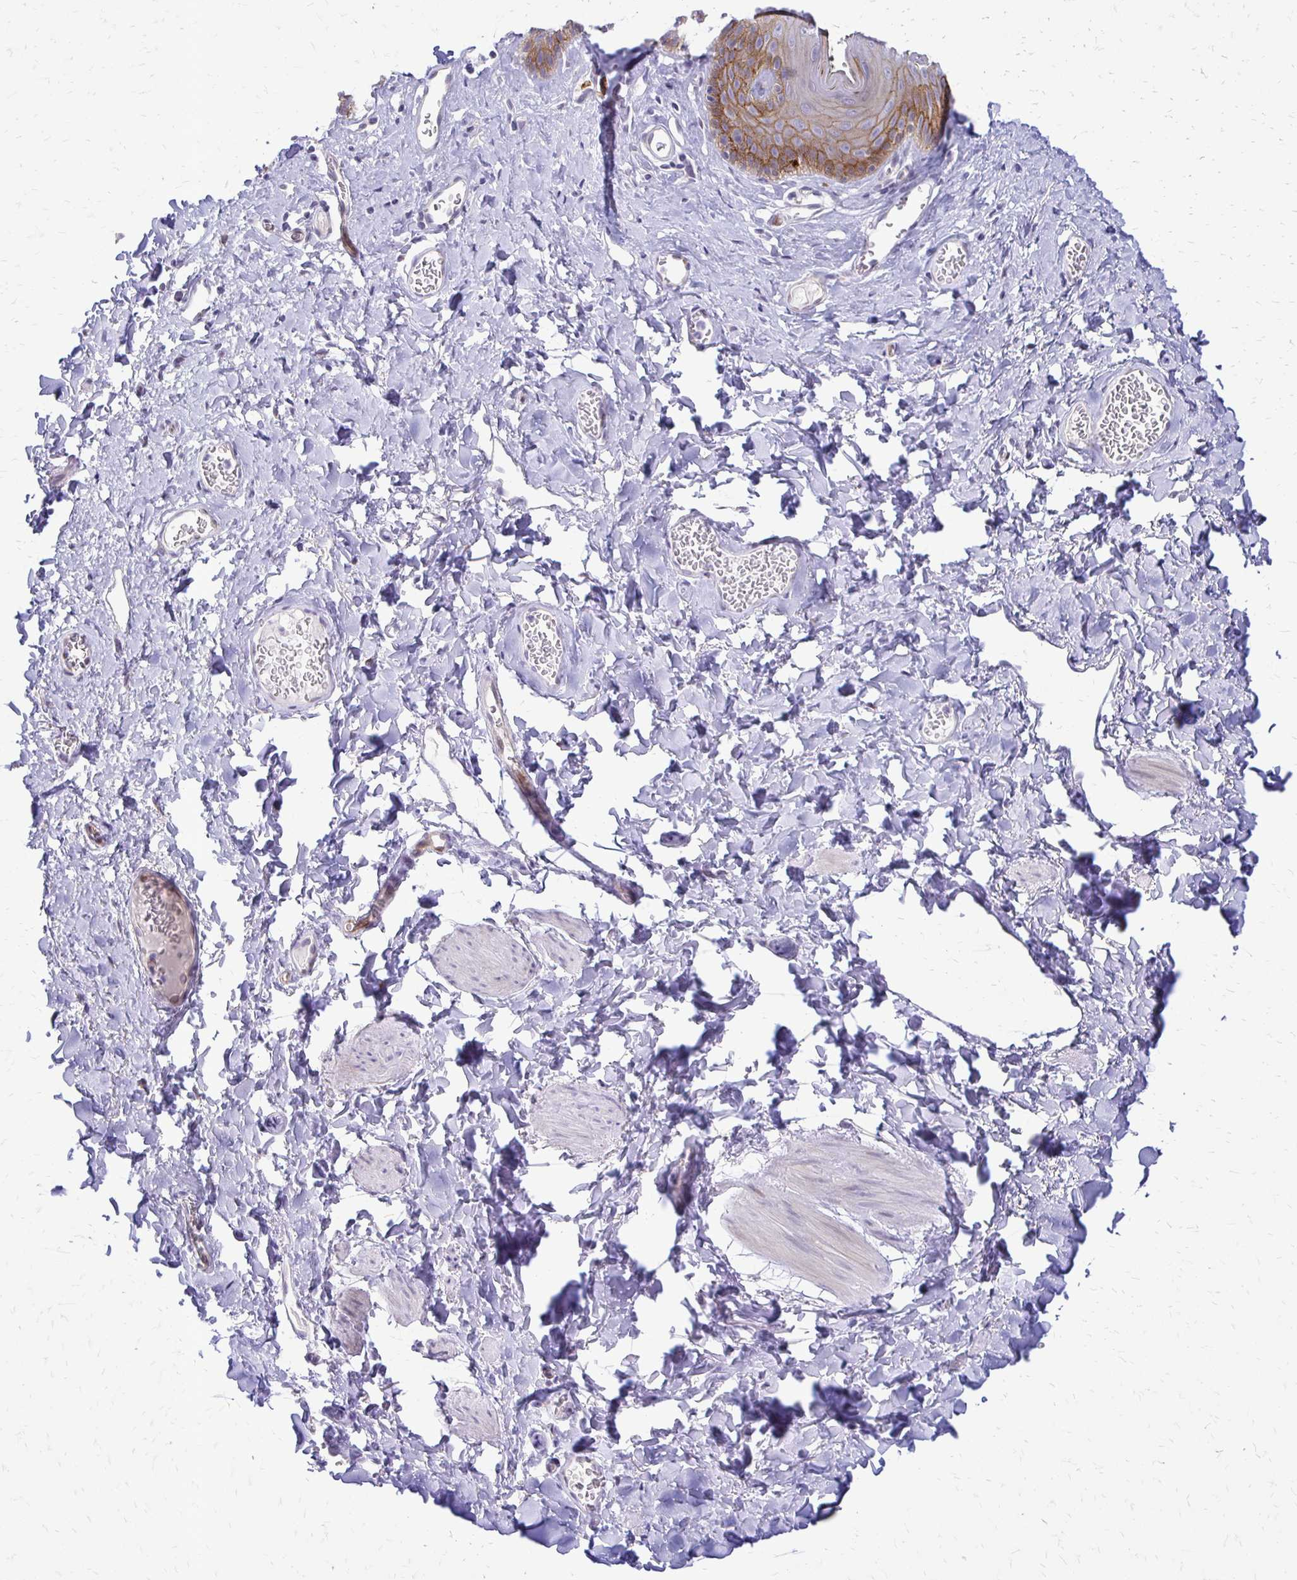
{"staining": {"intensity": "moderate", "quantity": ">75%", "location": "cytoplasmic/membranous"}, "tissue": "skin", "cell_type": "Epidermal cells", "image_type": "normal", "snomed": [{"axis": "morphology", "description": "Normal tissue, NOS"}, {"axis": "topography", "description": "Vulva"}, {"axis": "topography", "description": "Peripheral nerve tissue"}], "caption": "Brown immunohistochemical staining in normal human skin demonstrates moderate cytoplasmic/membranous staining in approximately >75% of epidermal cells. Using DAB (3,3'-diaminobenzidine) (brown) and hematoxylin (blue) stains, captured at high magnification using brightfield microscopy.", "gene": "EPYC", "patient": {"sex": "female", "age": 66}}